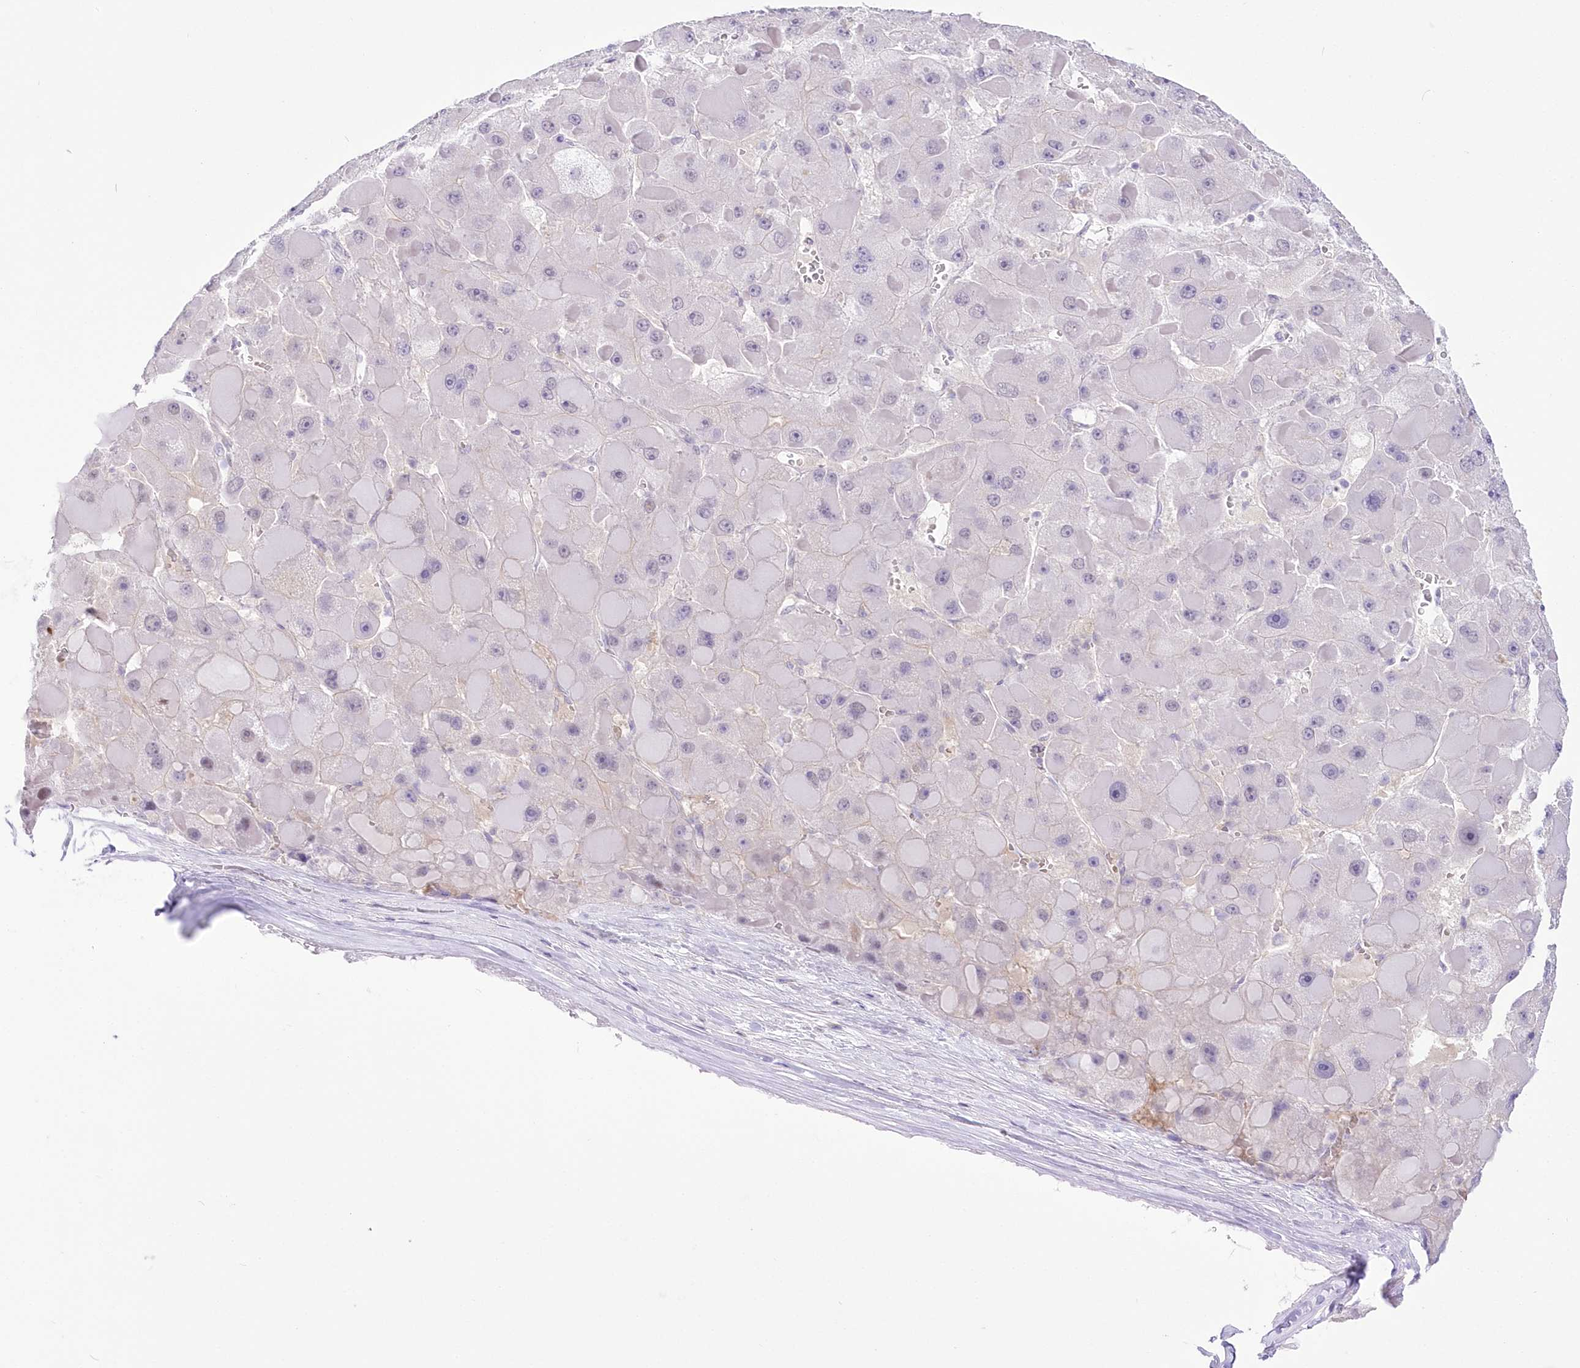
{"staining": {"intensity": "negative", "quantity": "none", "location": "none"}, "tissue": "liver cancer", "cell_type": "Tumor cells", "image_type": "cancer", "snomed": [{"axis": "morphology", "description": "Carcinoma, Hepatocellular, NOS"}, {"axis": "topography", "description": "Liver"}], "caption": "High magnification brightfield microscopy of liver cancer (hepatocellular carcinoma) stained with DAB (3,3'-diaminobenzidine) (brown) and counterstained with hematoxylin (blue): tumor cells show no significant staining.", "gene": "UBA6", "patient": {"sex": "female", "age": 73}}